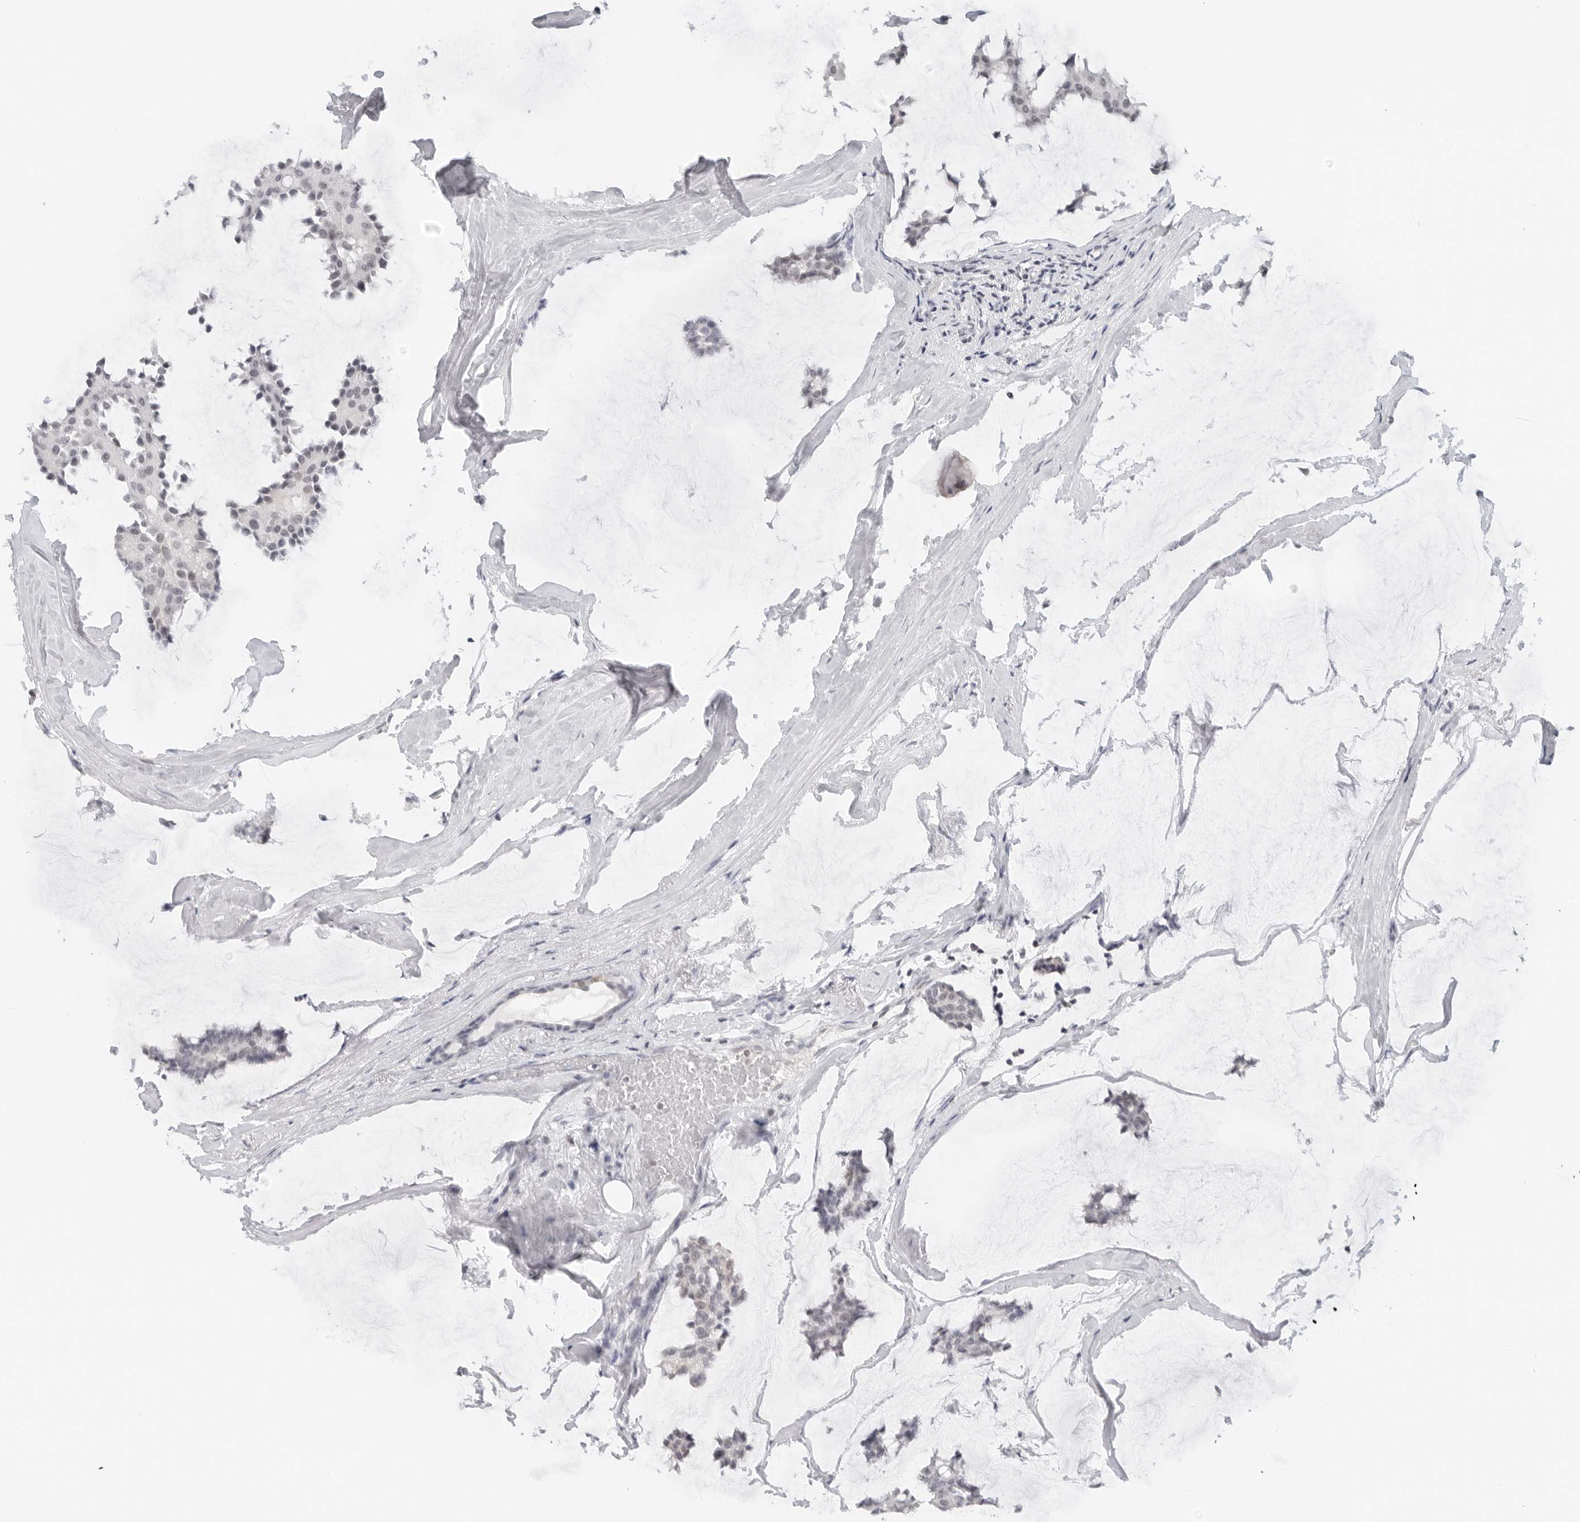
{"staining": {"intensity": "negative", "quantity": "none", "location": "none"}, "tissue": "breast cancer", "cell_type": "Tumor cells", "image_type": "cancer", "snomed": [{"axis": "morphology", "description": "Duct carcinoma"}, {"axis": "topography", "description": "Breast"}], "caption": "Invasive ductal carcinoma (breast) was stained to show a protein in brown. There is no significant staining in tumor cells.", "gene": "FLG2", "patient": {"sex": "female", "age": 93}}